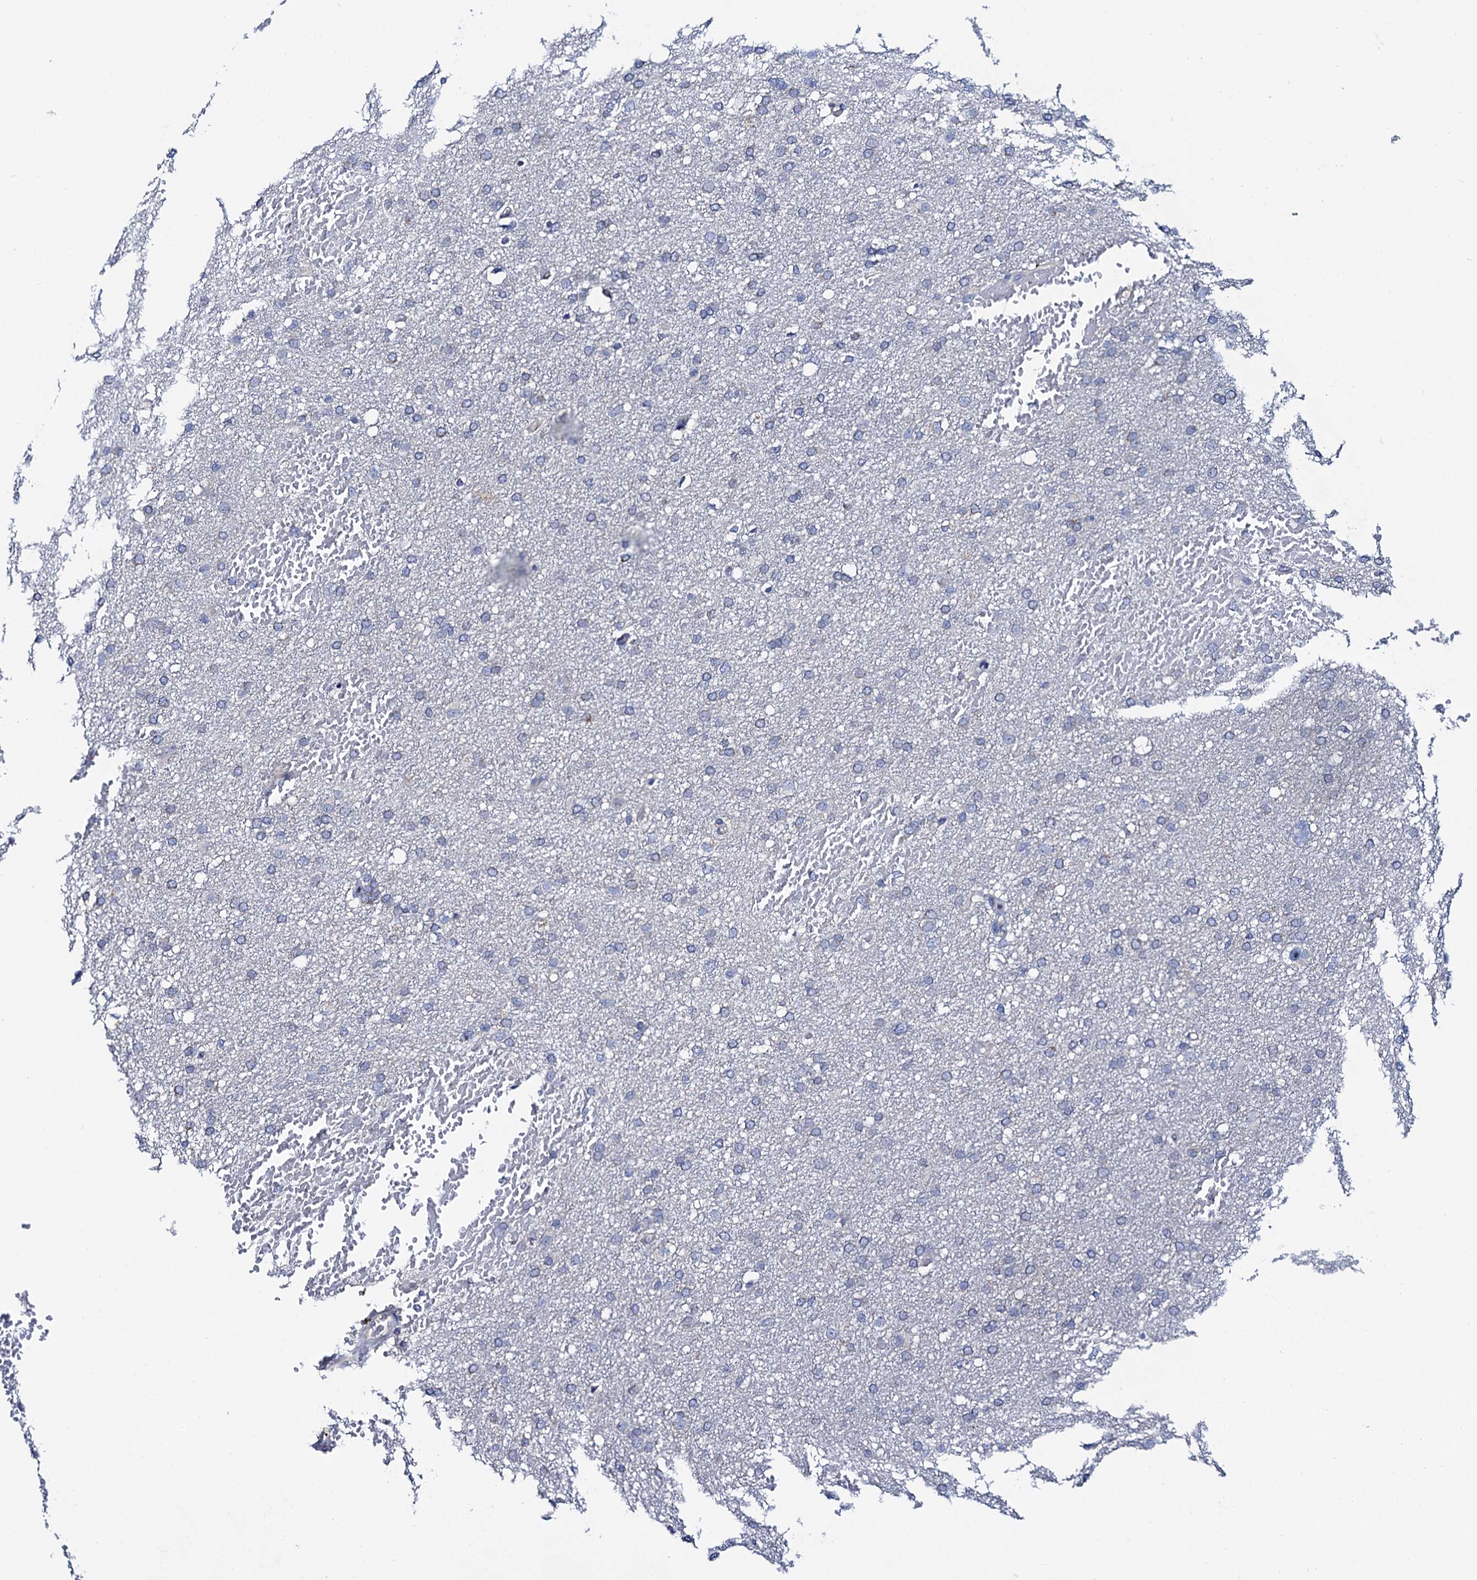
{"staining": {"intensity": "negative", "quantity": "none", "location": "none"}, "tissue": "glioma", "cell_type": "Tumor cells", "image_type": "cancer", "snomed": [{"axis": "morphology", "description": "Glioma, malignant, High grade"}, {"axis": "topography", "description": "Cerebral cortex"}], "caption": "The histopathology image shows no significant expression in tumor cells of glioma.", "gene": "MRPL48", "patient": {"sex": "female", "age": 36}}